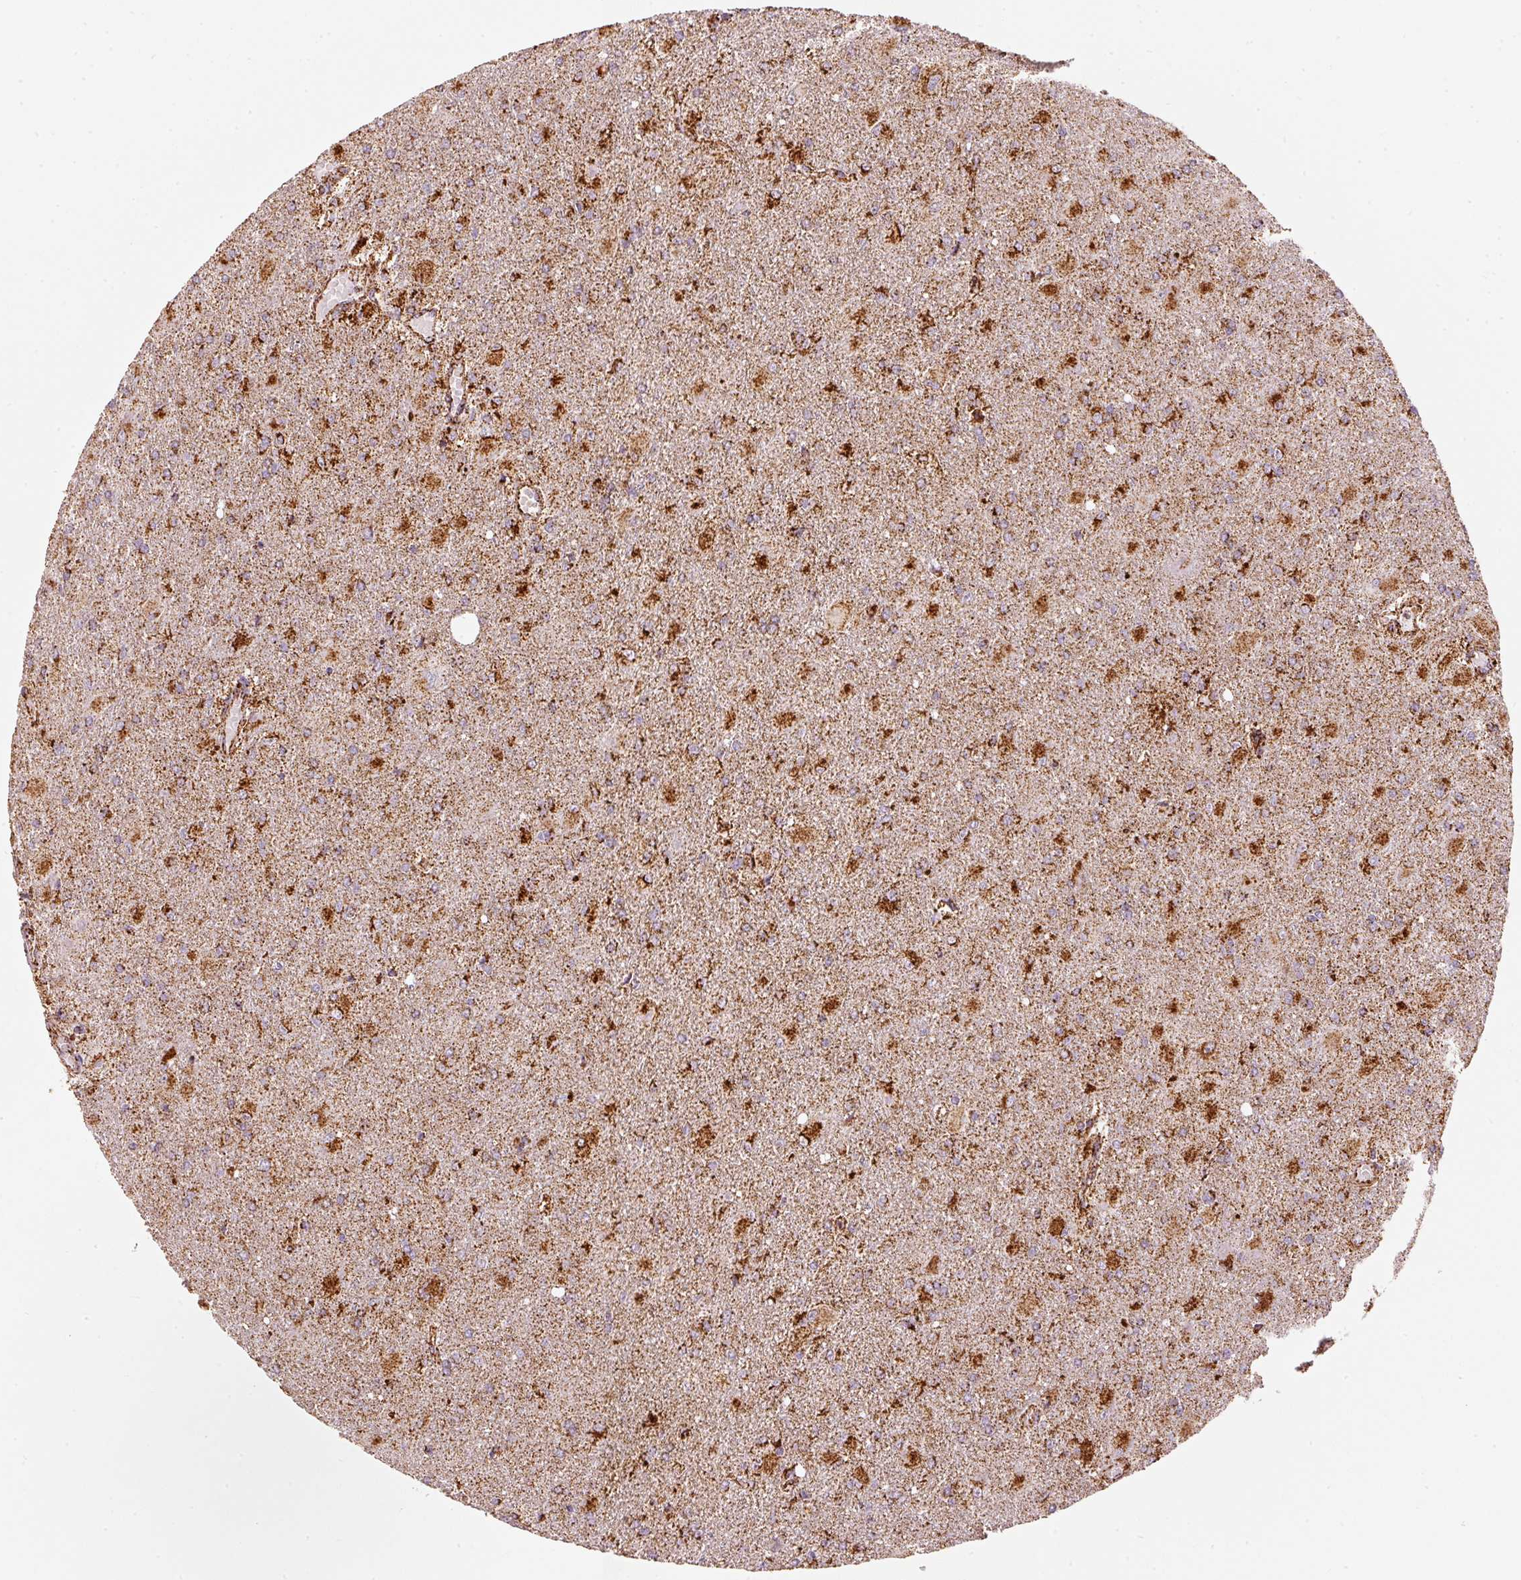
{"staining": {"intensity": "moderate", "quantity": ">75%", "location": "cytoplasmic/membranous"}, "tissue": "glioma", "cell_type": "Tumor cells", "image_type": "cancer", "snomed": [{"axis": "morphology", "description": "Glioma, malignant, High grade"}, {"axis": "topography", "description": "Brain"}], "caption": "DAB immunohistochemical staining of human glioma shows moderate cytoplasmic/membranous protein positivity in about >75% of tumor cells.", "gene": "UQCRC1", "patient": {"sex": "male", "age": 67}}